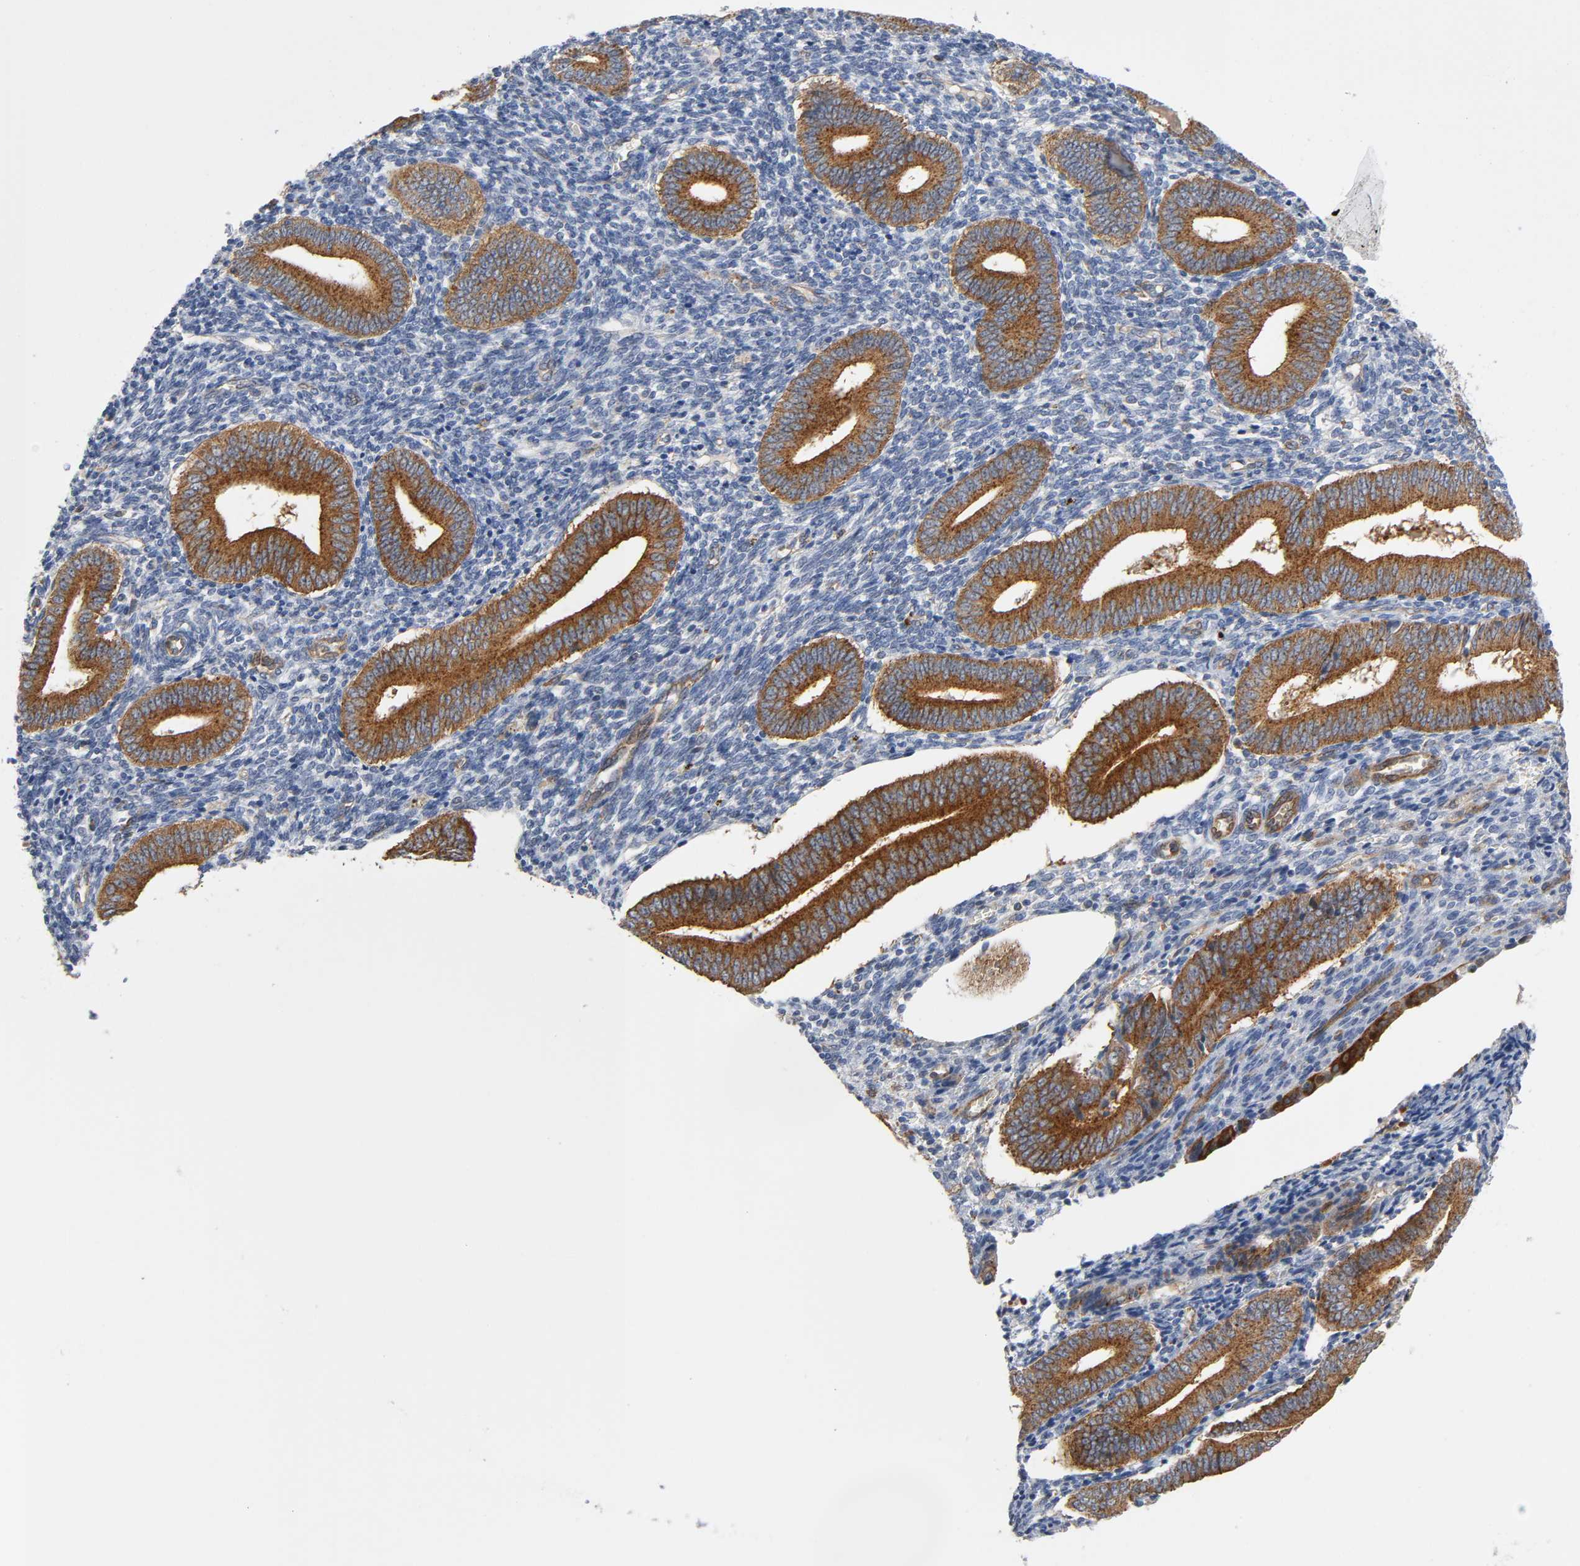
{"staining": {"intensity": "negative", "quantity": "none", "location": "none"}, "tissue": "endometrium", "cell_type": "Cells in endometrial stroma", "image_type": "normal", "snomed": [{"axis": "morphology", "description": "Normal tissue, NOS"}, {"axis": "topography", "description": "Uterus"}, {"axis": "topography", "description": "Endometrium"}], "caption": "Immunohistochemistry of benign endometrium exhibits no expression in cells in endometrial stroma. Brightfield microscopy of immunohistochemistry (IHC) stained with DAB (brown) and hematoxylin (blue), captured at high magnification.", "gene": "CD2AP", "patient": {"sex": "female", "age": 33}}